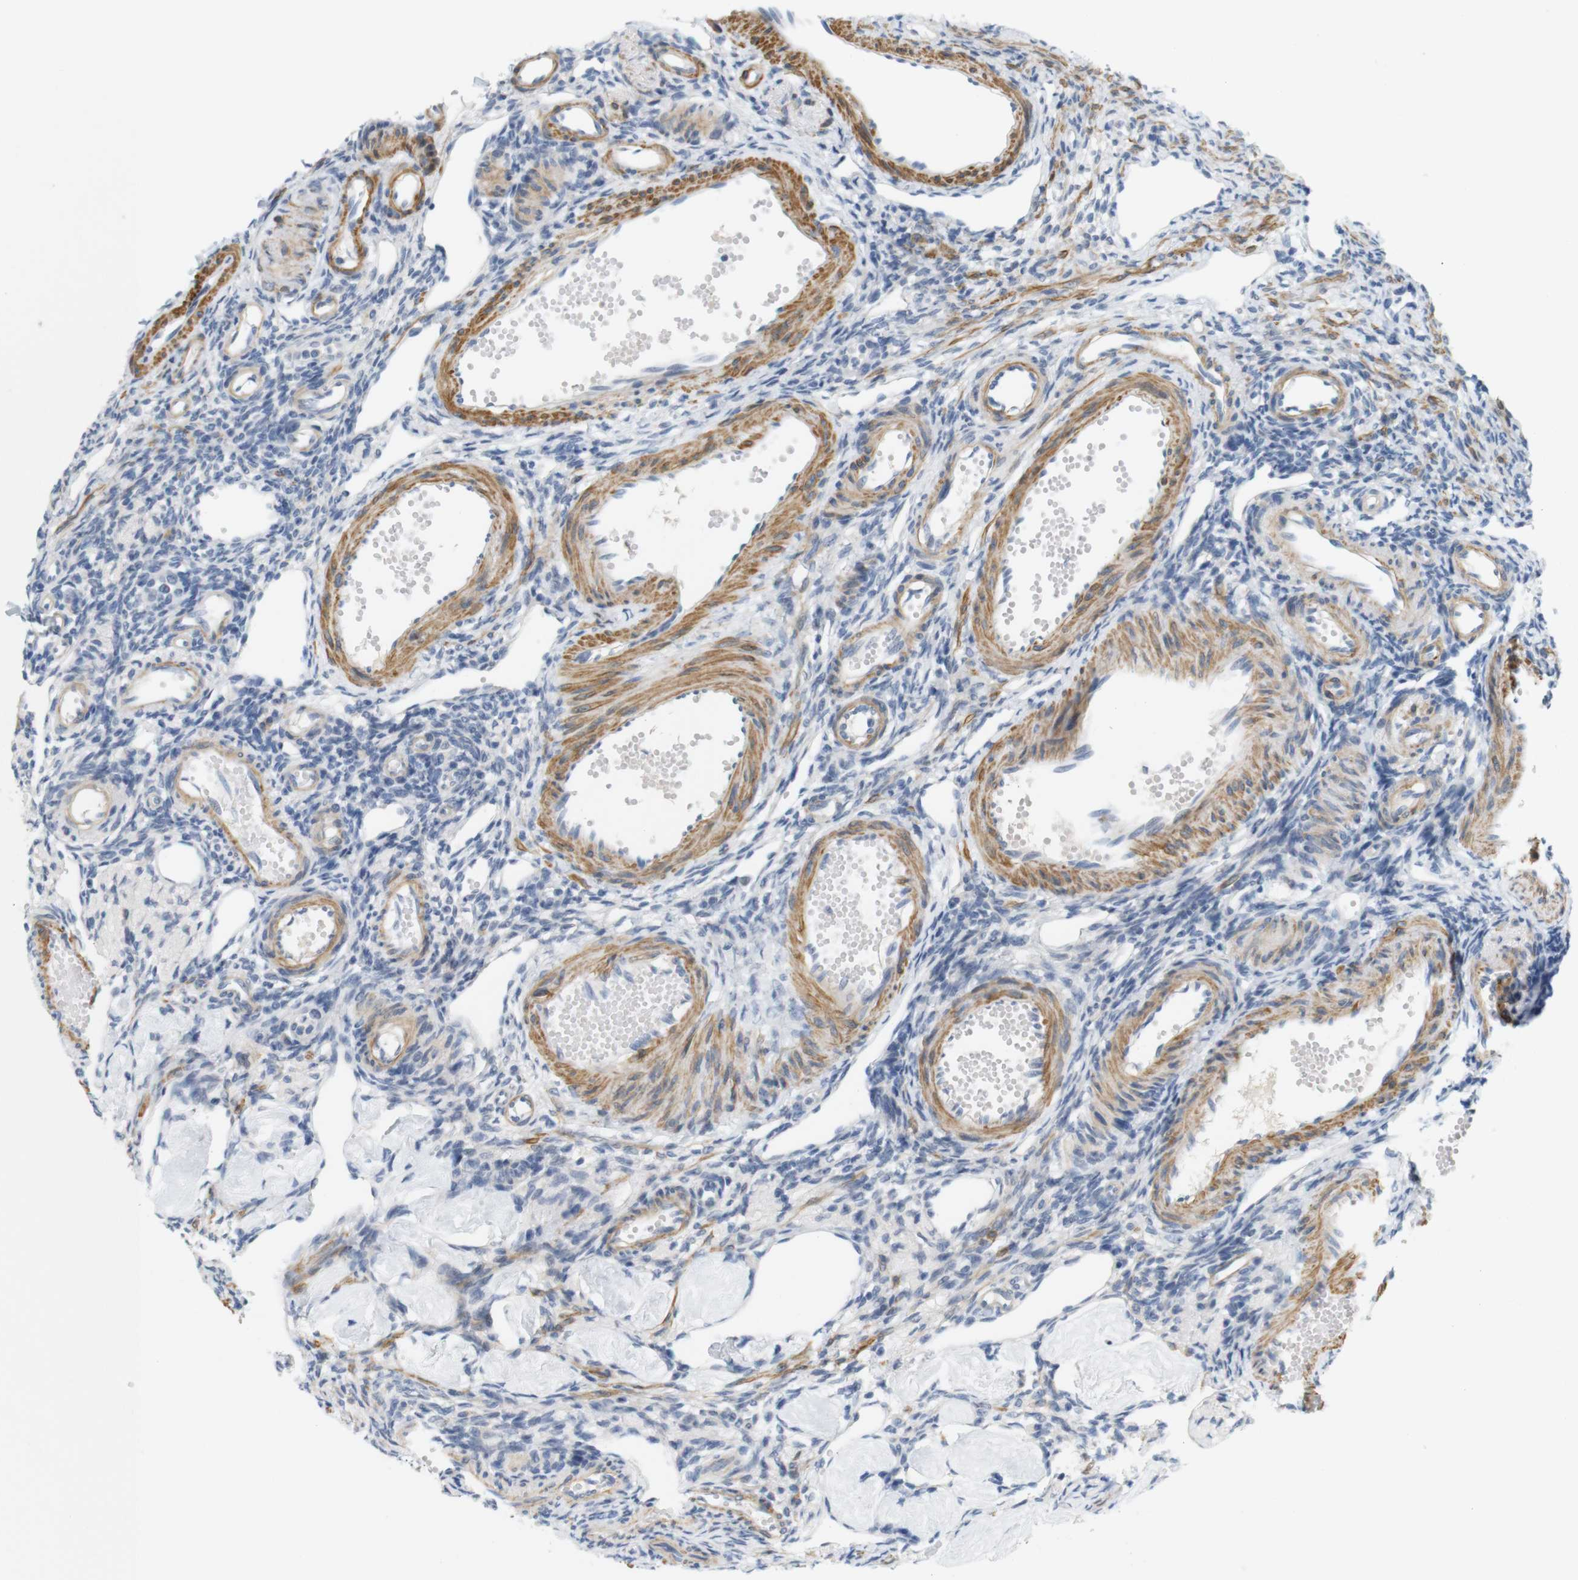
{"staining": {"intensity": "negative", "quantity": "none", "location": "none"}, "tissue": "ovary", "cell_type": "Follicle cells", "image_type": "normal", "snomed": [{"axis": "morphology", "description": "Normal tissue, NOS"}, {"axis": "topography", "description": "Ovary"}], "caption": "There is no significant staining in follicle cells of ovary. The staining was performed using DAB to visualize the protein expression in brown, while the nuclei were stained in blue with hematoxylin (Magnification: 20x).", "gene": "HRH2", "patient": {"sex": "female", "age": 33}}